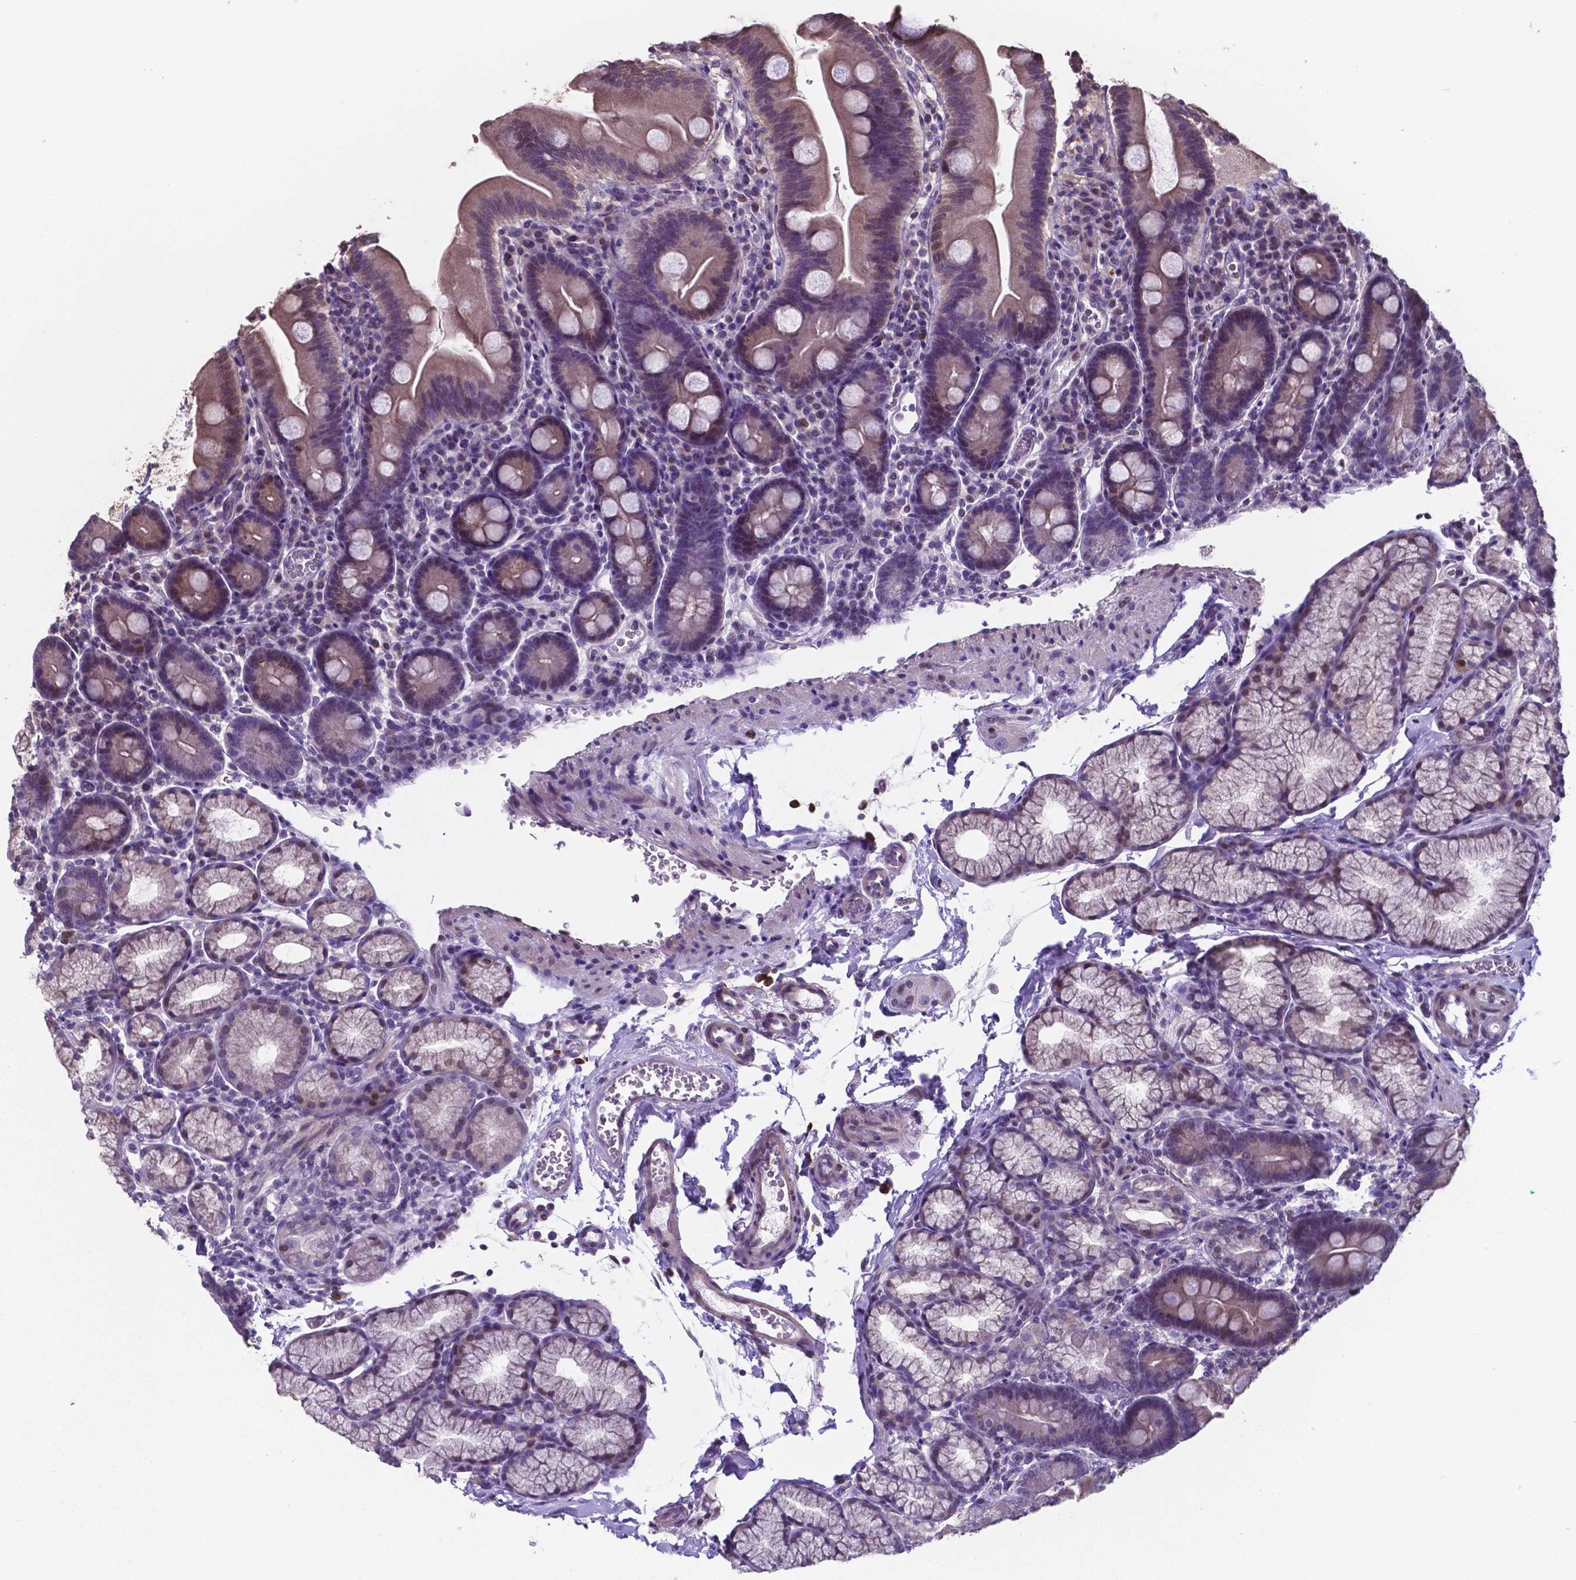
{"staining": {"intensity": "weak", "quantity": "<25%", "location": "cytoplasmic/membranous"}, "tissue": "duodenum", "cell_type": "Glandular cells", "image_type": "normal", "snomed": [{"axis": "morphology", "description": "Normal tissue, NOS"}, {"axis": "topography", "description": "Duodenum"}], "caption": "Micrograph shows no significant protein positivity in glandular cells of unremarkable duodenum.", "gene": "MLC1", "patient": {"sex": "male", "age": 59}}